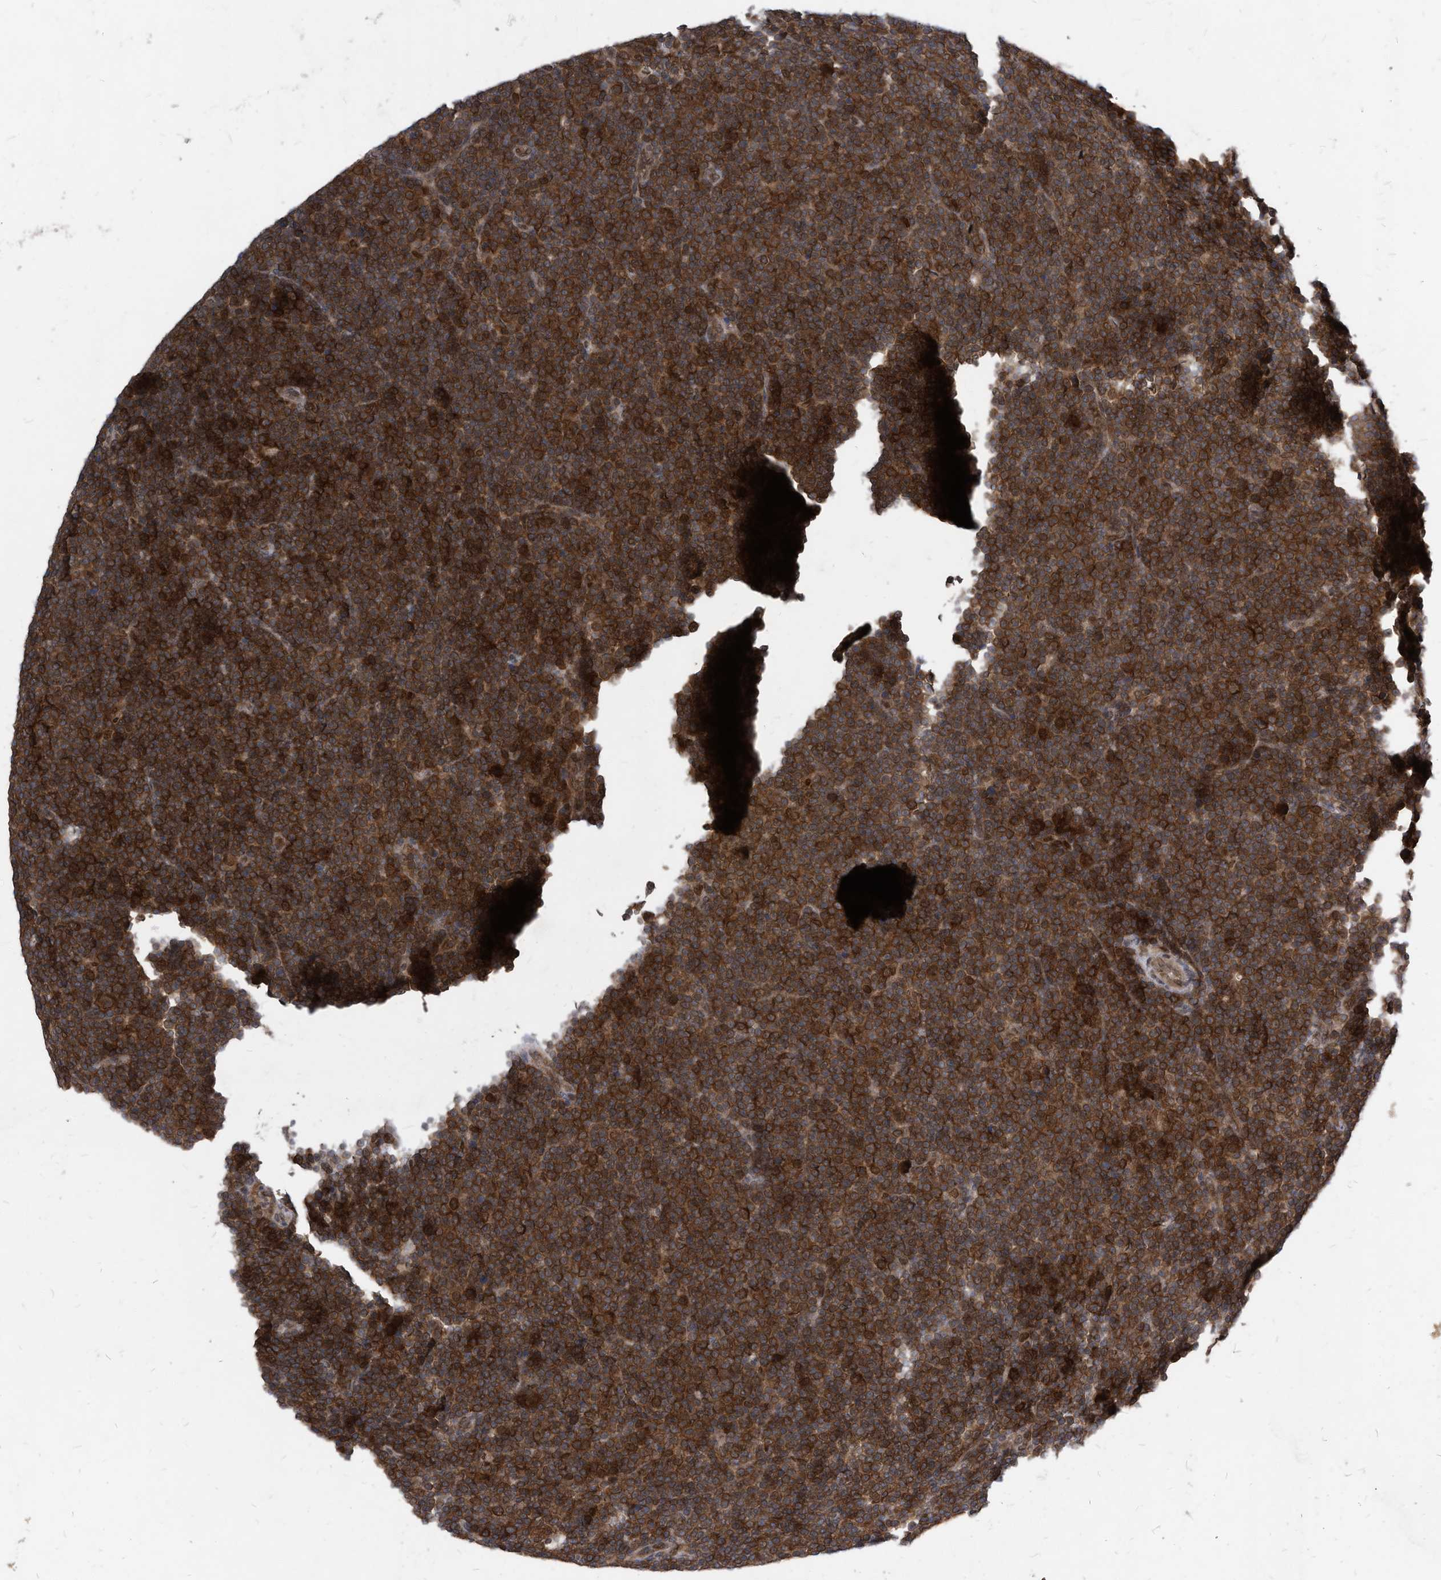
{"staining": {"intensity": "strong", "quantity": ">75%", "location": "cytoplasmic/membranous"}, "tissue": "lymphoma", "cell_type": "Tumor cells", "image_type": "cancer", "snomed": [{"axis": "morphology", "description": "Malignant lymphoma, non-Hodgkin's type, Low grade"}, {"axis": "topography", "description": "Lymph node"}], "caption": "DAB (3,3'-diaminobenzidine) immunohistochemical staining of human lymphoma reveals strong cytoplasmic/membranous protein positivity in approximately >75% of tumor cells.", "gene": "KPNB1", "patient": {"sex": "female", "age": 67}}